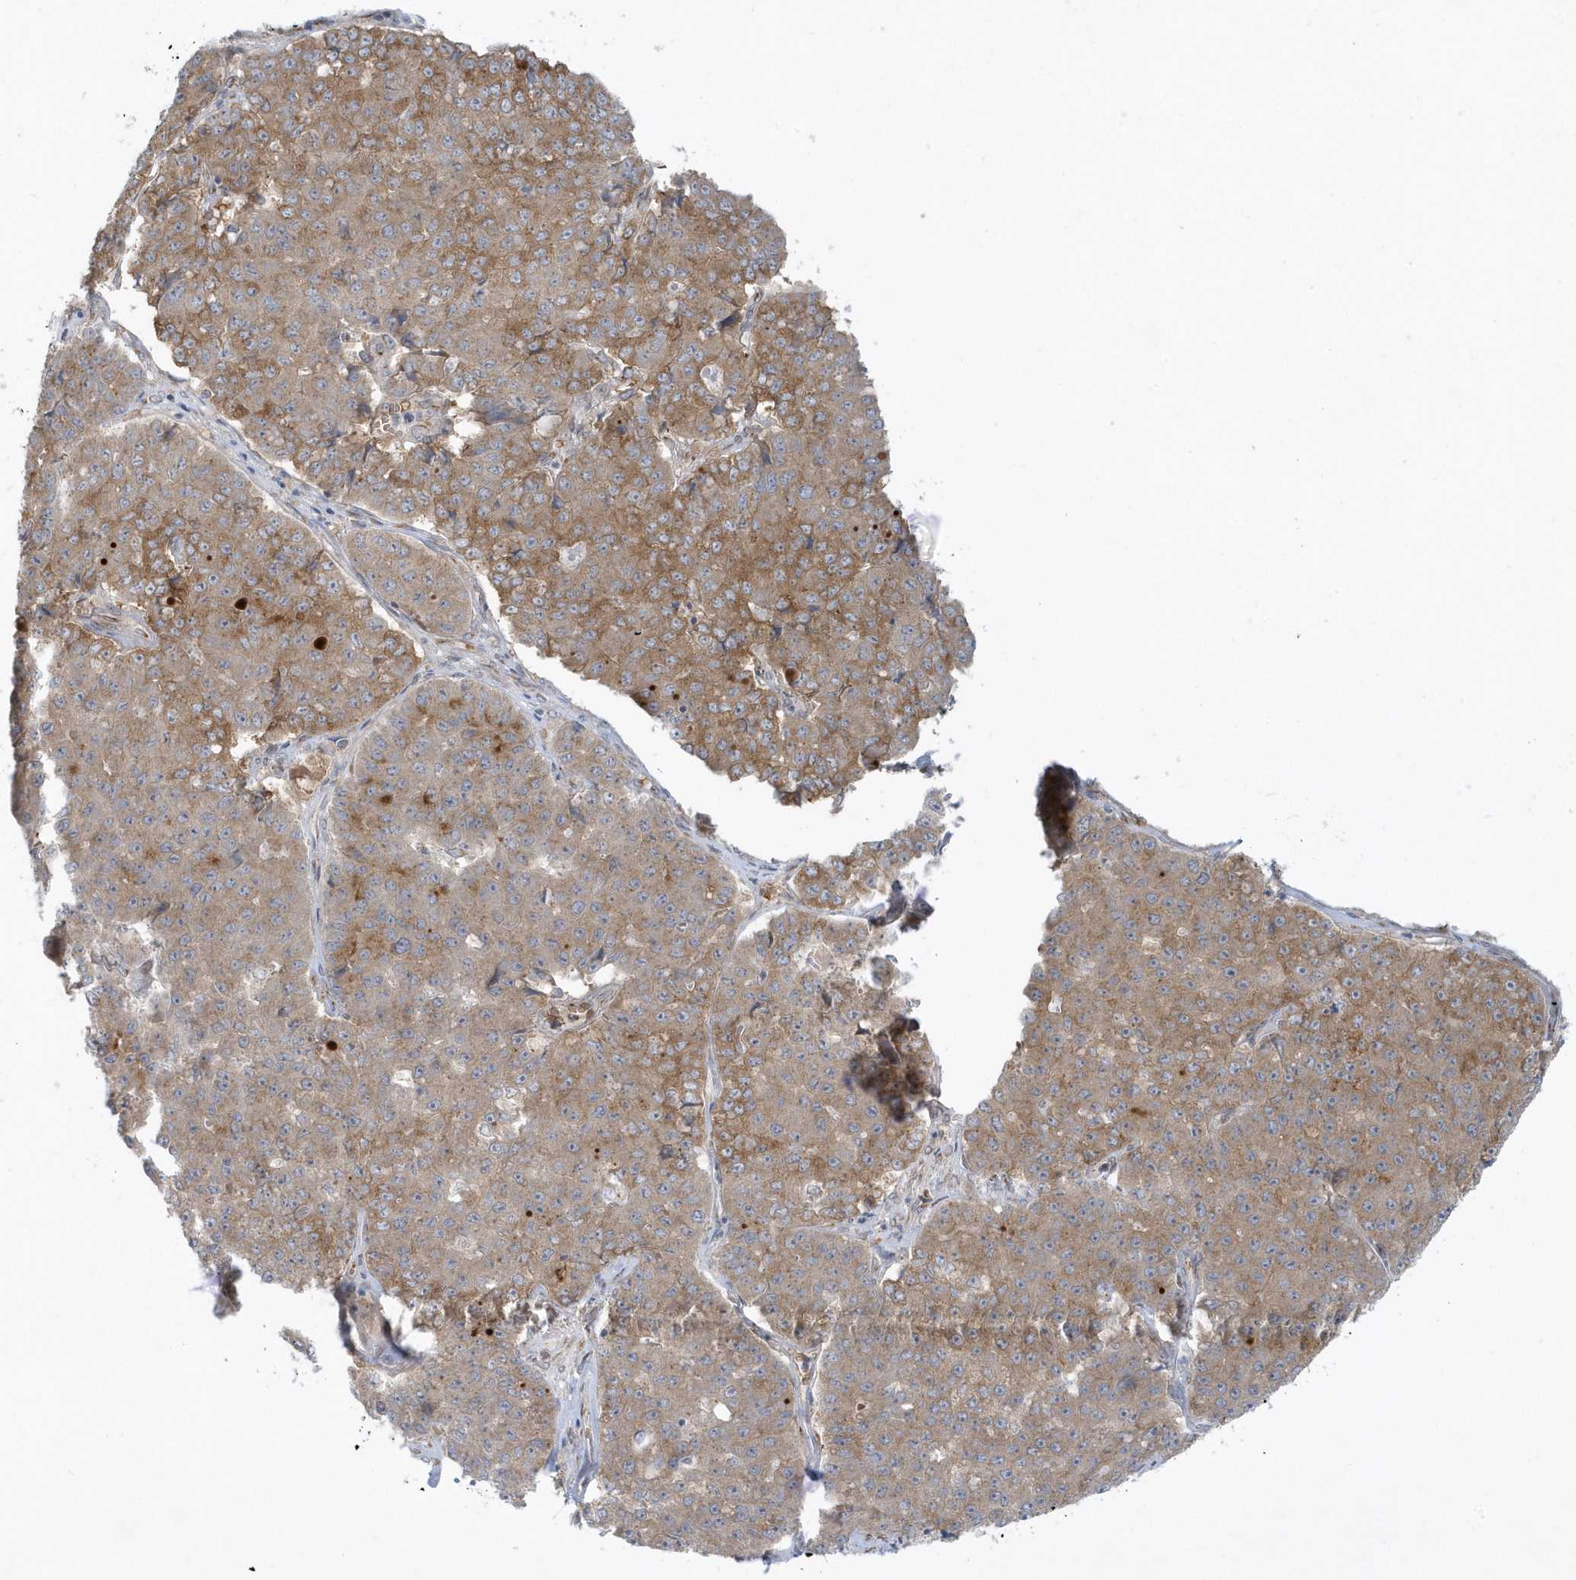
{"staining": {"intensity": "moderate", "quantity": ">75%", "location": "cytoplasmic/membranous"}, "tissue": "pancreatic cancer", "cell_type": "Tumor cells", "image_type": "cancer", "snomed": [{"axis": "morphology", "description": "Adenocarcinoma, NOS"}, {"axis": "topography", "description": "Pancreas"}], "caption": "A brown stain highlights moderate cytoplasmic/membranous expression of a protein in human pancreatic cancer tumor cells.", "gene": "RPP40", "patient": {"sex": "male", "age": 50}}